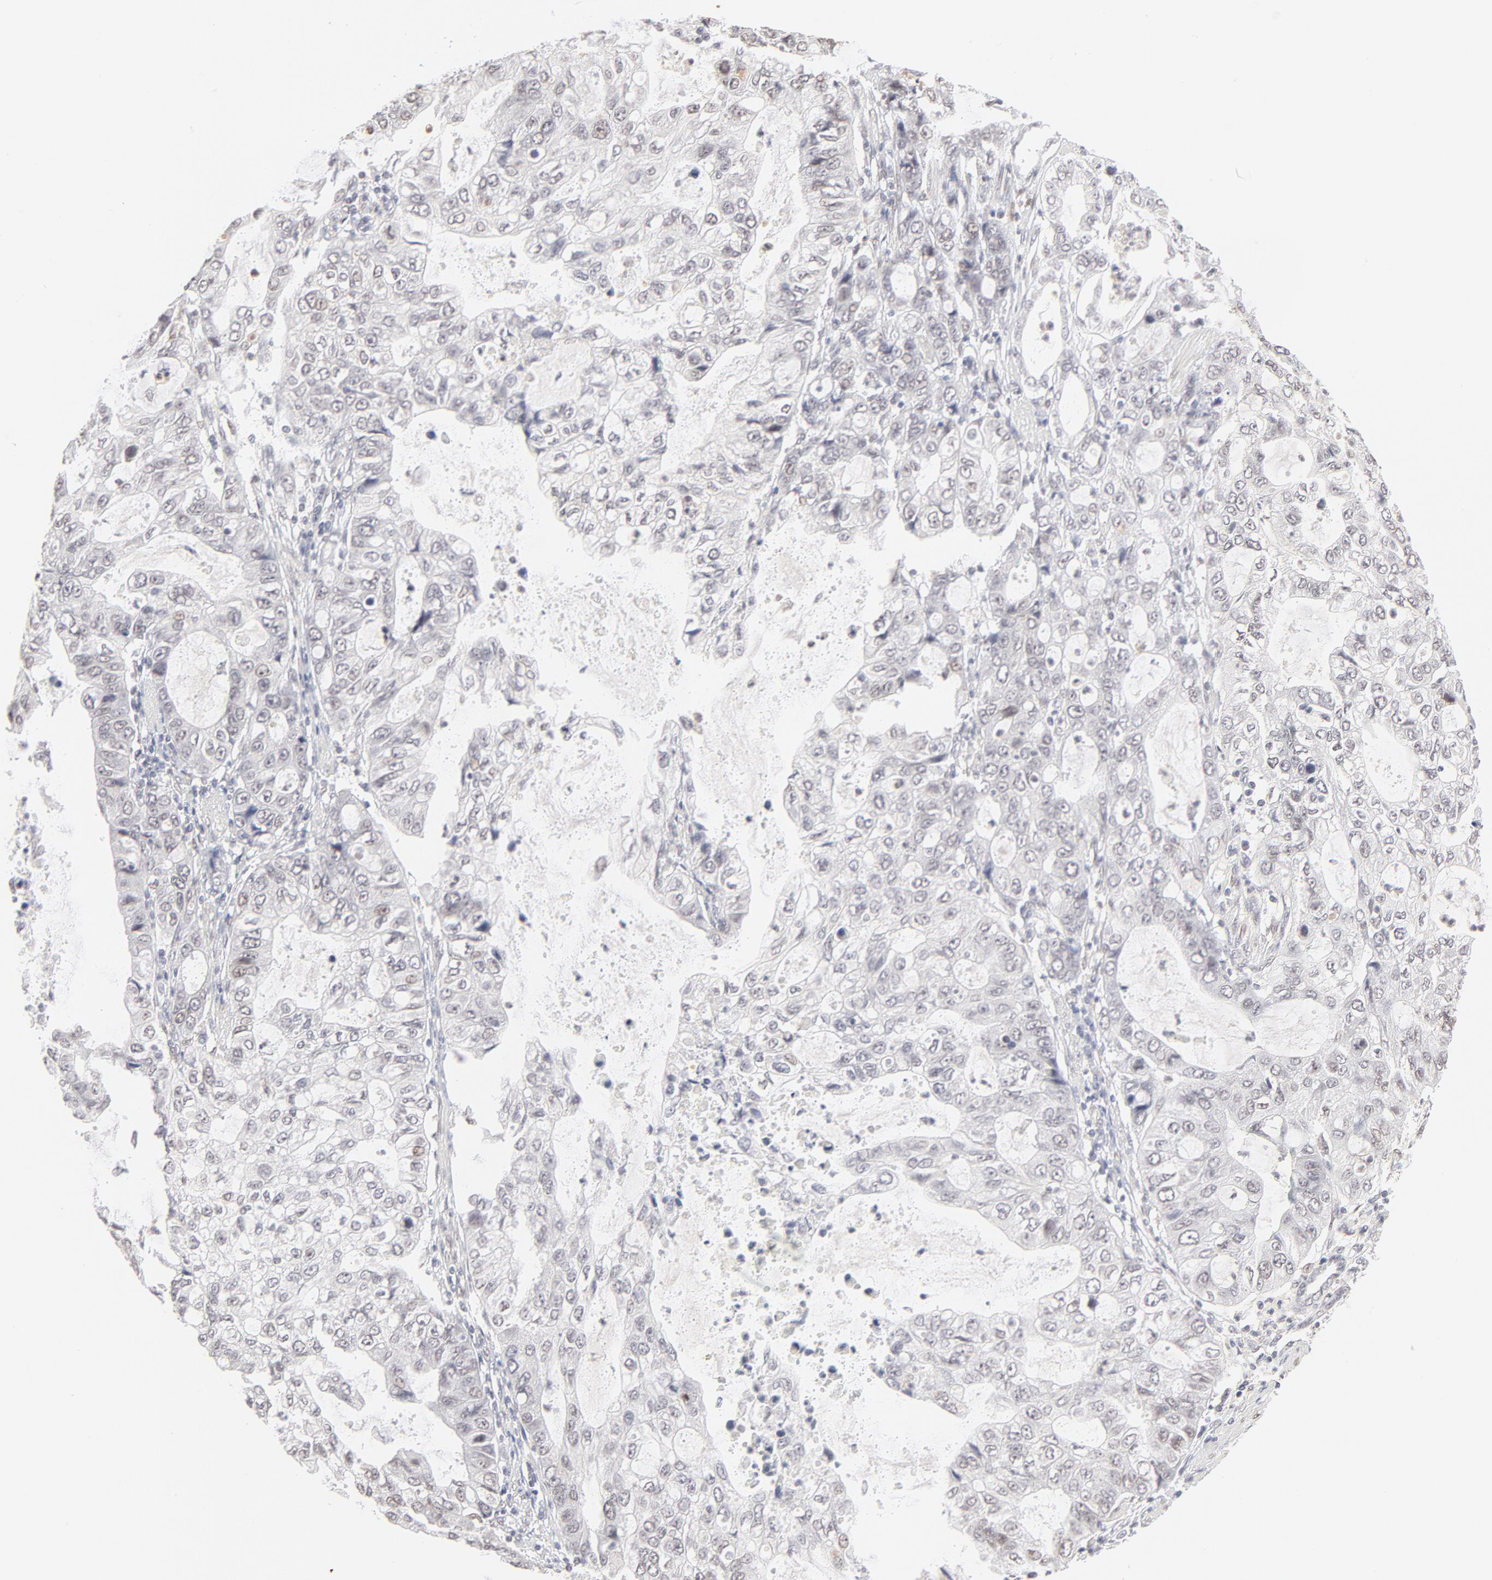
{"staining": {"intensity": "negative", "quantity": "none", "location": "none"}, "tissue": "stomach cancer", "cell_type": "Tumor cells", "image_type": "cancer", "snomed": [{"axis": "morphology", "description": "Adenocarcinoma, NOS"}, {"axis": "topography", "description": "Stomach, upper"}], "caption": "This is an immunohistochemistry image of stomach cancer. There is no positivity in tumor cells.", "gene": "PBX3", "patient": {"sex": "female", "age": 52}}